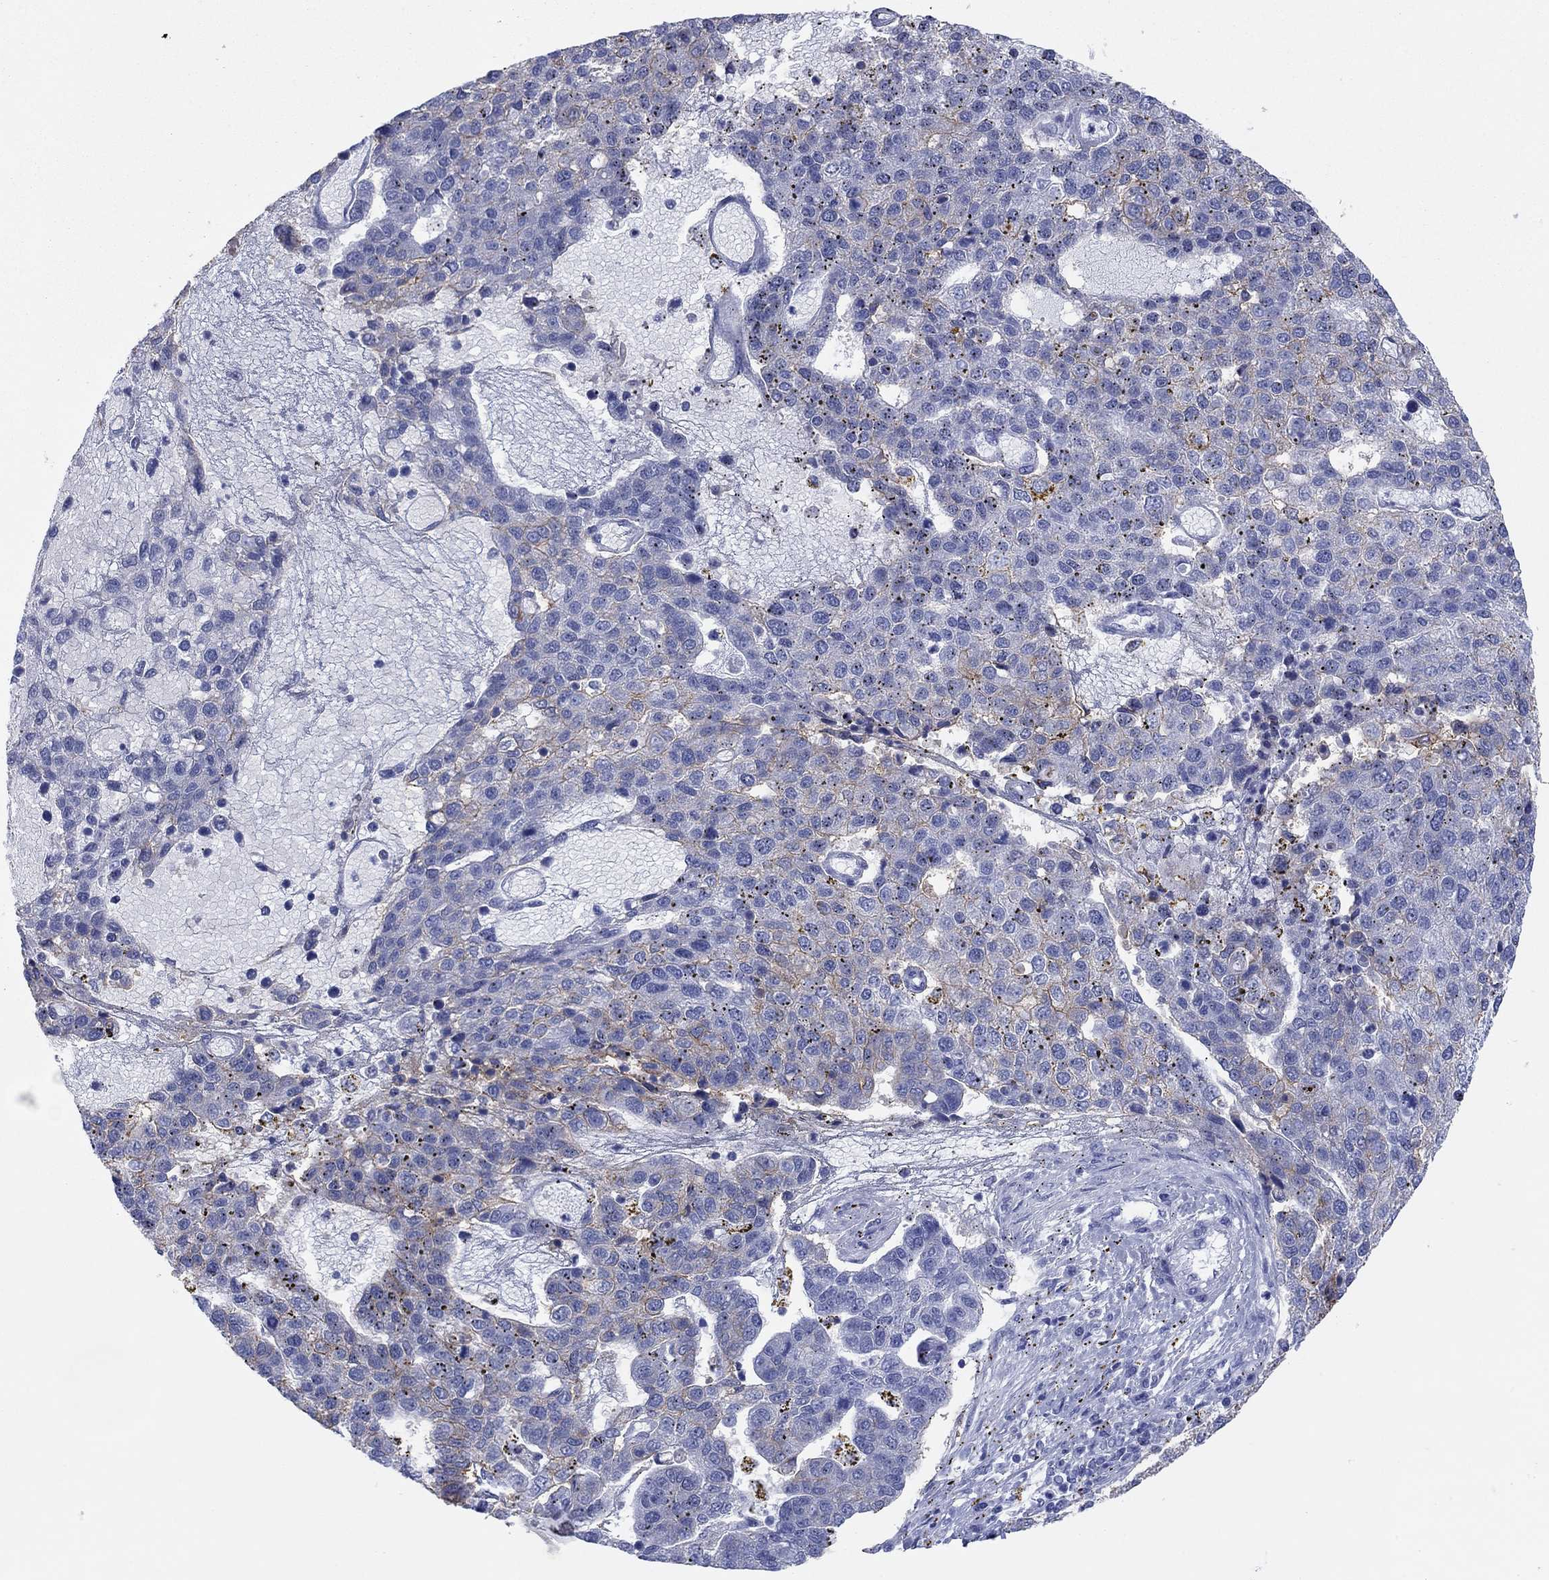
{"staining": {"intensity": "moderate", "quantity": "25%-75%", "location": "cytoplasmic/membranous"}, "tissue": "pancreatic cancer", "cell_type": "Tumor cells", "image_type": "cancer", "snomed": [{"axis": "morphology", "description": "Adenocarcinoma, NOS"}, {"axis": "topography", "description": "Pancreas"}], "caption": "This histopathology image demonstrates IHC staining of human pancreatic adenocarcinoma, with medium moderate cytoplasmic/membranous positivity in about 25%-75% of tumor cells.", "gene": "ATP1B1", "patient": {"sex": "female", "age": 61}}